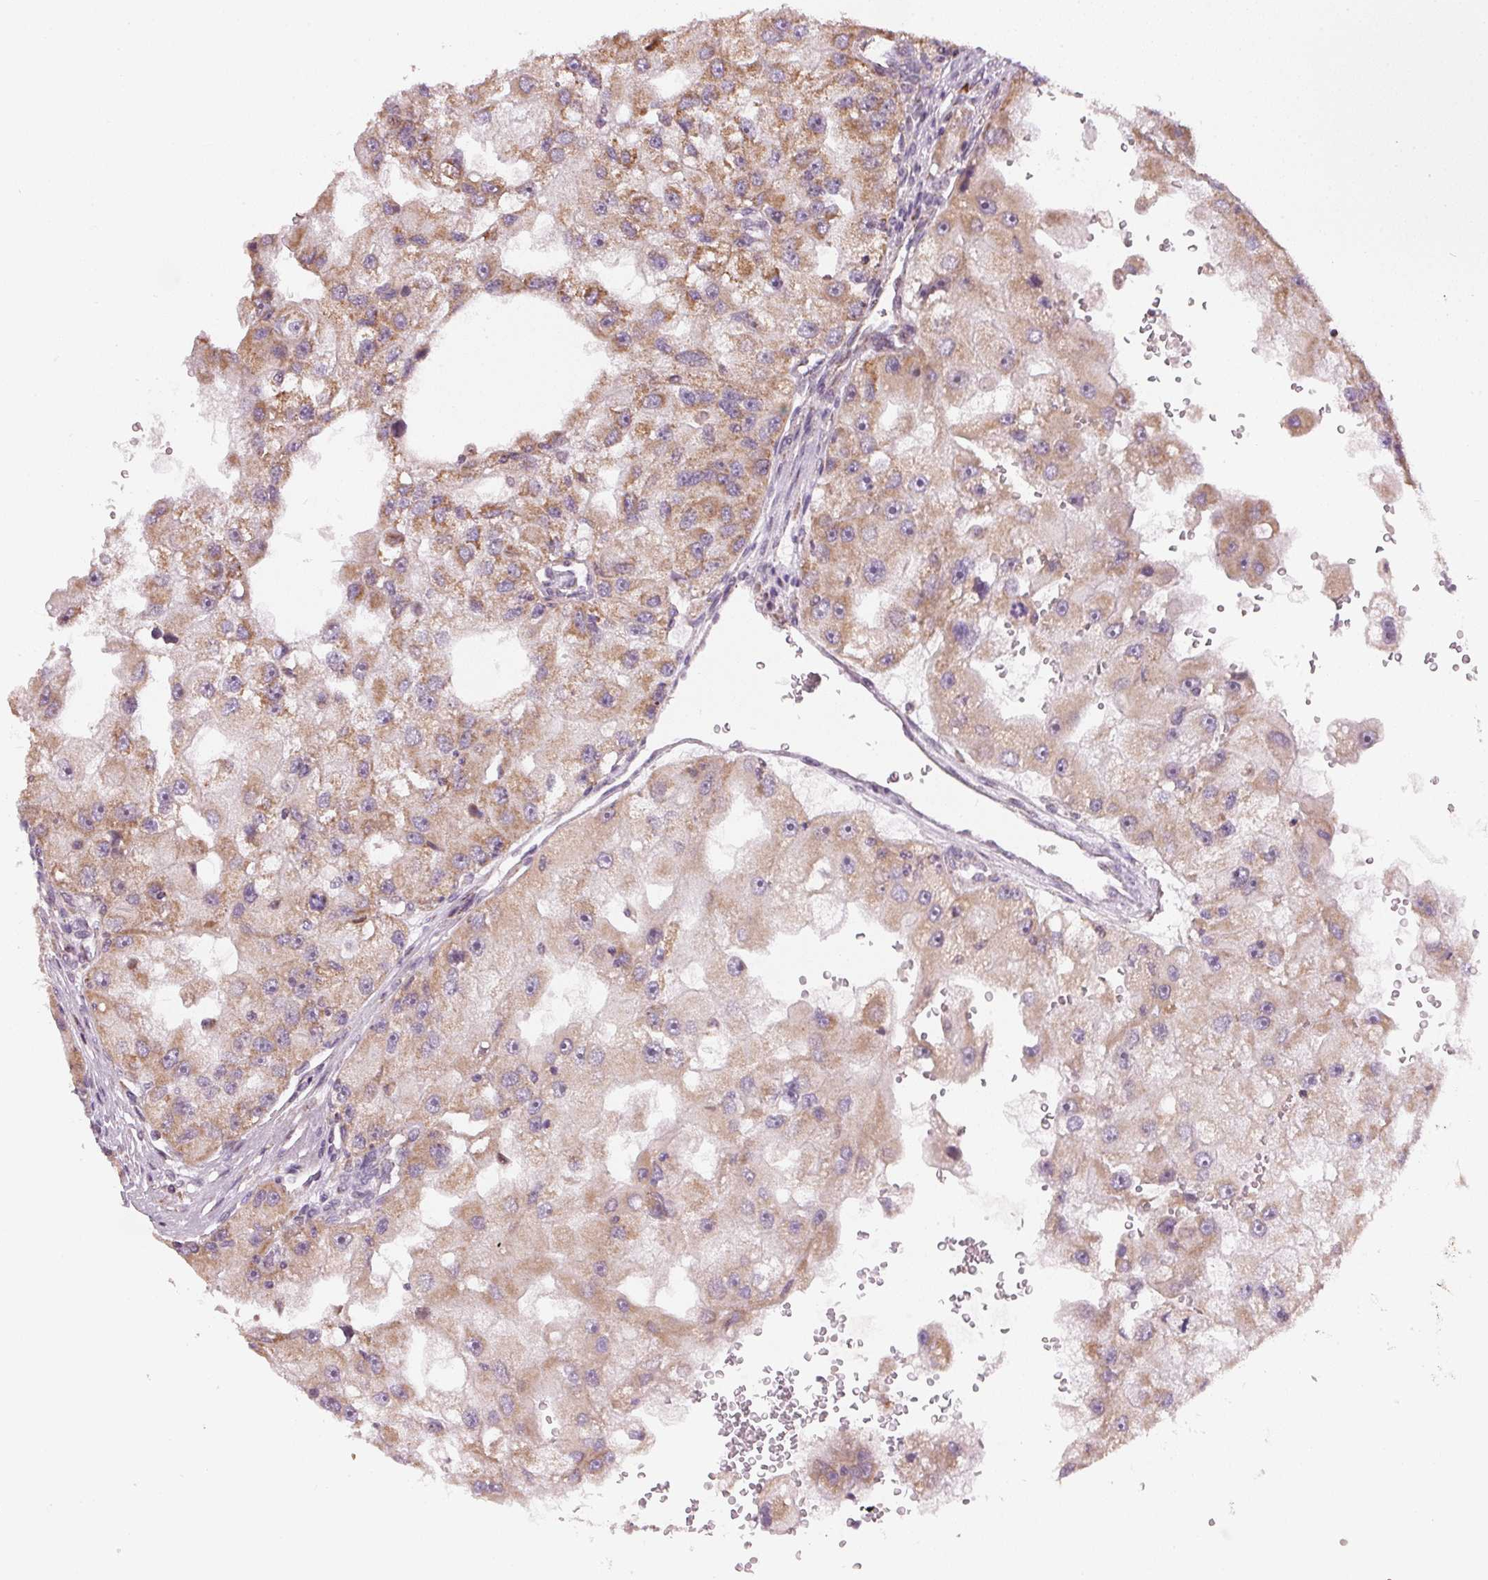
{"staining": {"intensity": "weak", "quantity": ">75%", "location": "cytoplasmic/membranous"}, "tissue": "renal cancer", "cell_type": "Tumor cells", "image_type": "cancer", "snomed": [{"axis": "morphology", "description": "Adenocarcinoma, NOS"}, {"axis": "topography", "description": "Kidney"}], "caption": "IHC histopathology image of neoplastic tissue: renal adenocarcinoma stained using IHC demonstrates low levels of weak protein expression localized specifically in the cytoplasmic/membranous of tumor cells, appearing as a cytoplasmic/membranous brown color.", "gene": "COQ7", "patient": {"sex": "male", "age": 63}}